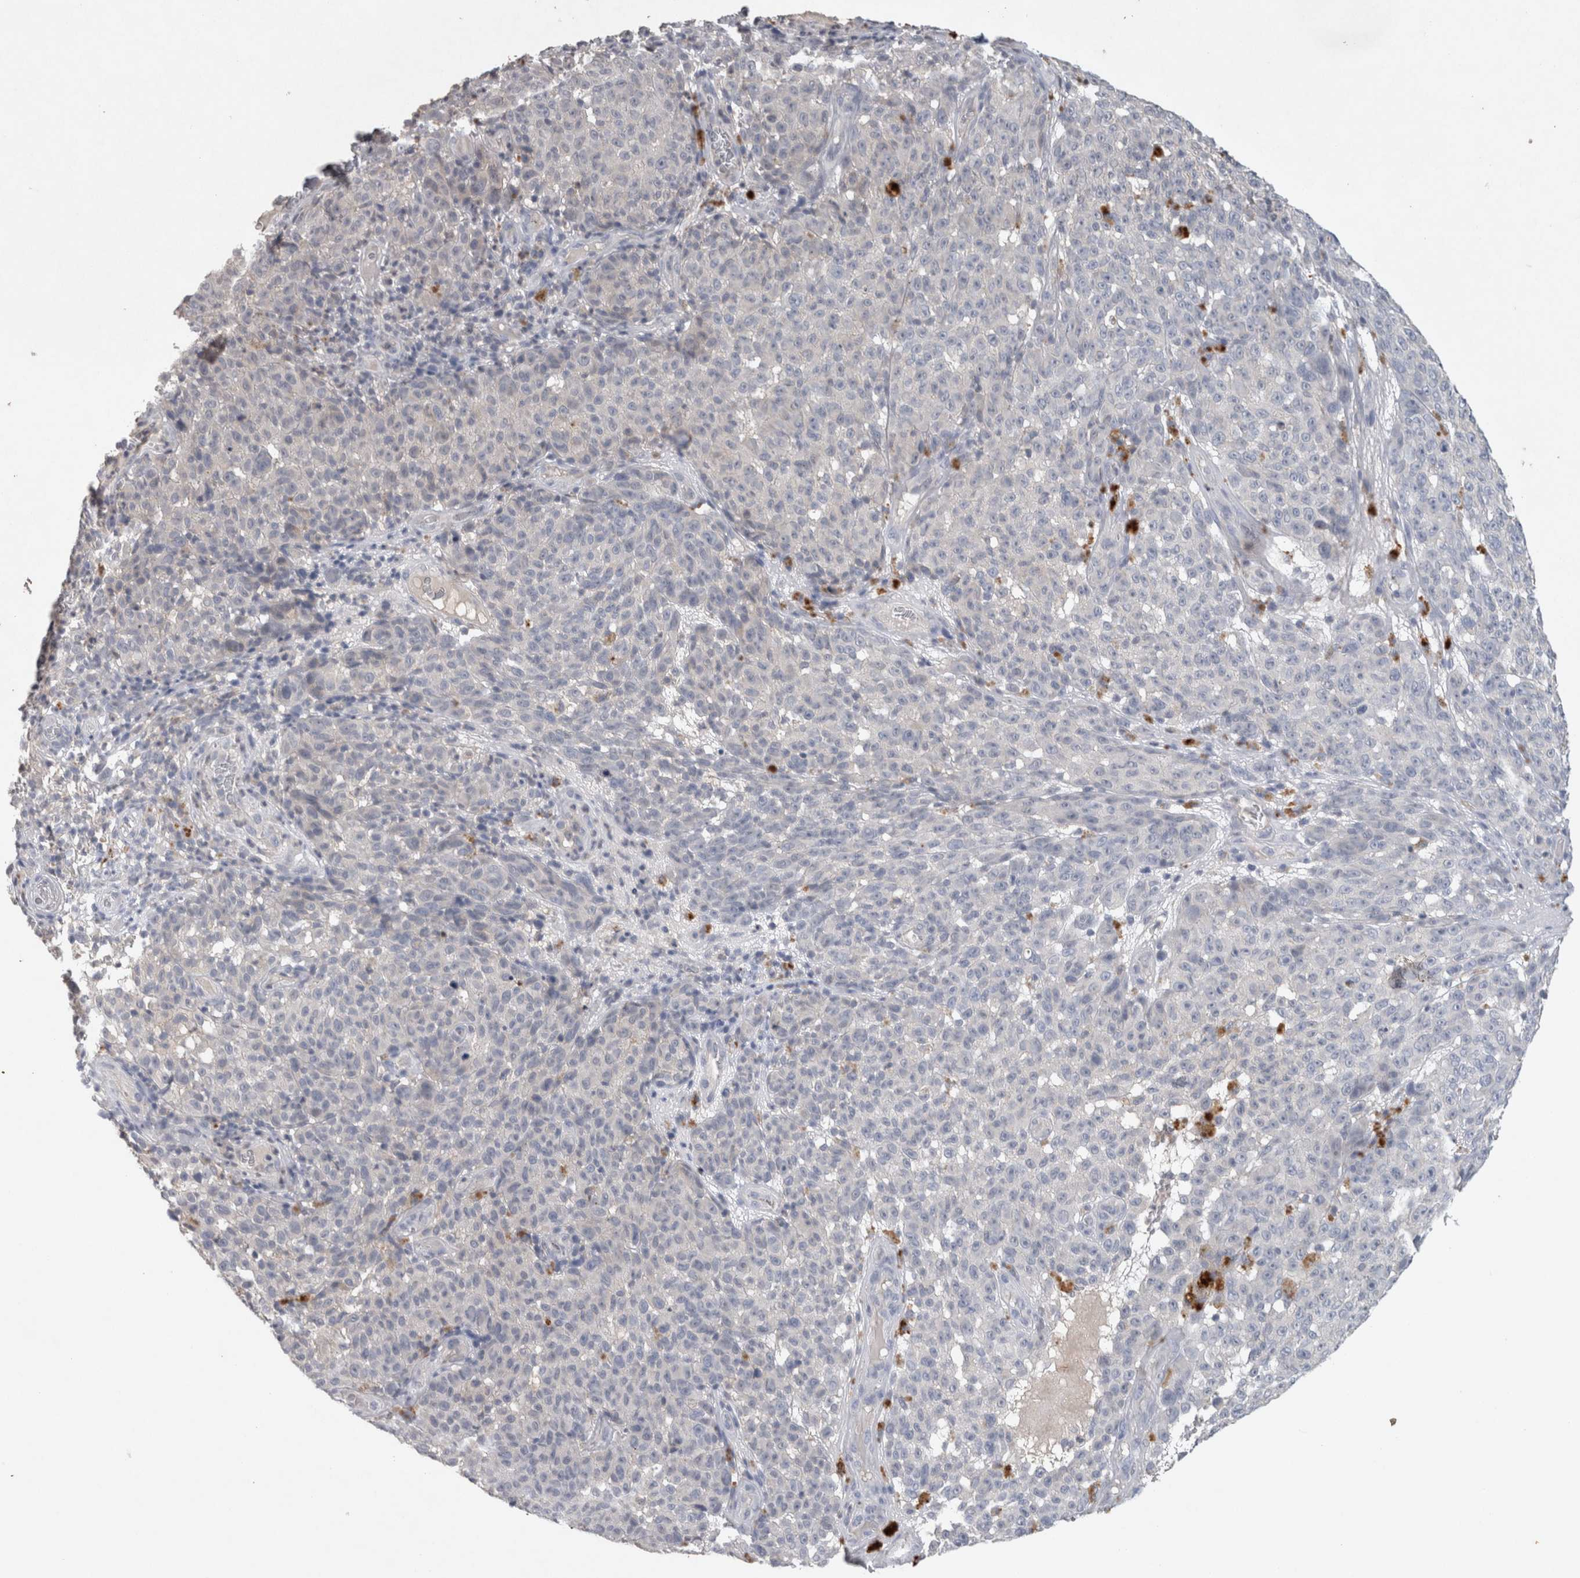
{"staining": {"intensity": "negative", "quantity": "none", "location": "none"}, "tissue": "melanoma", "cell_type": "Tumor cells", "image_type": "cancer", "snomed": [{"axis": "morphology", "description": "Malignant melanoma, NOS"}, {"axis": "topography", "description": "Skin"}], "caption": "Tumor cells are negative for brown protein staining in melanoma.", "gene": "HEXD", "patient": {"sex": "female", "age": 82}}